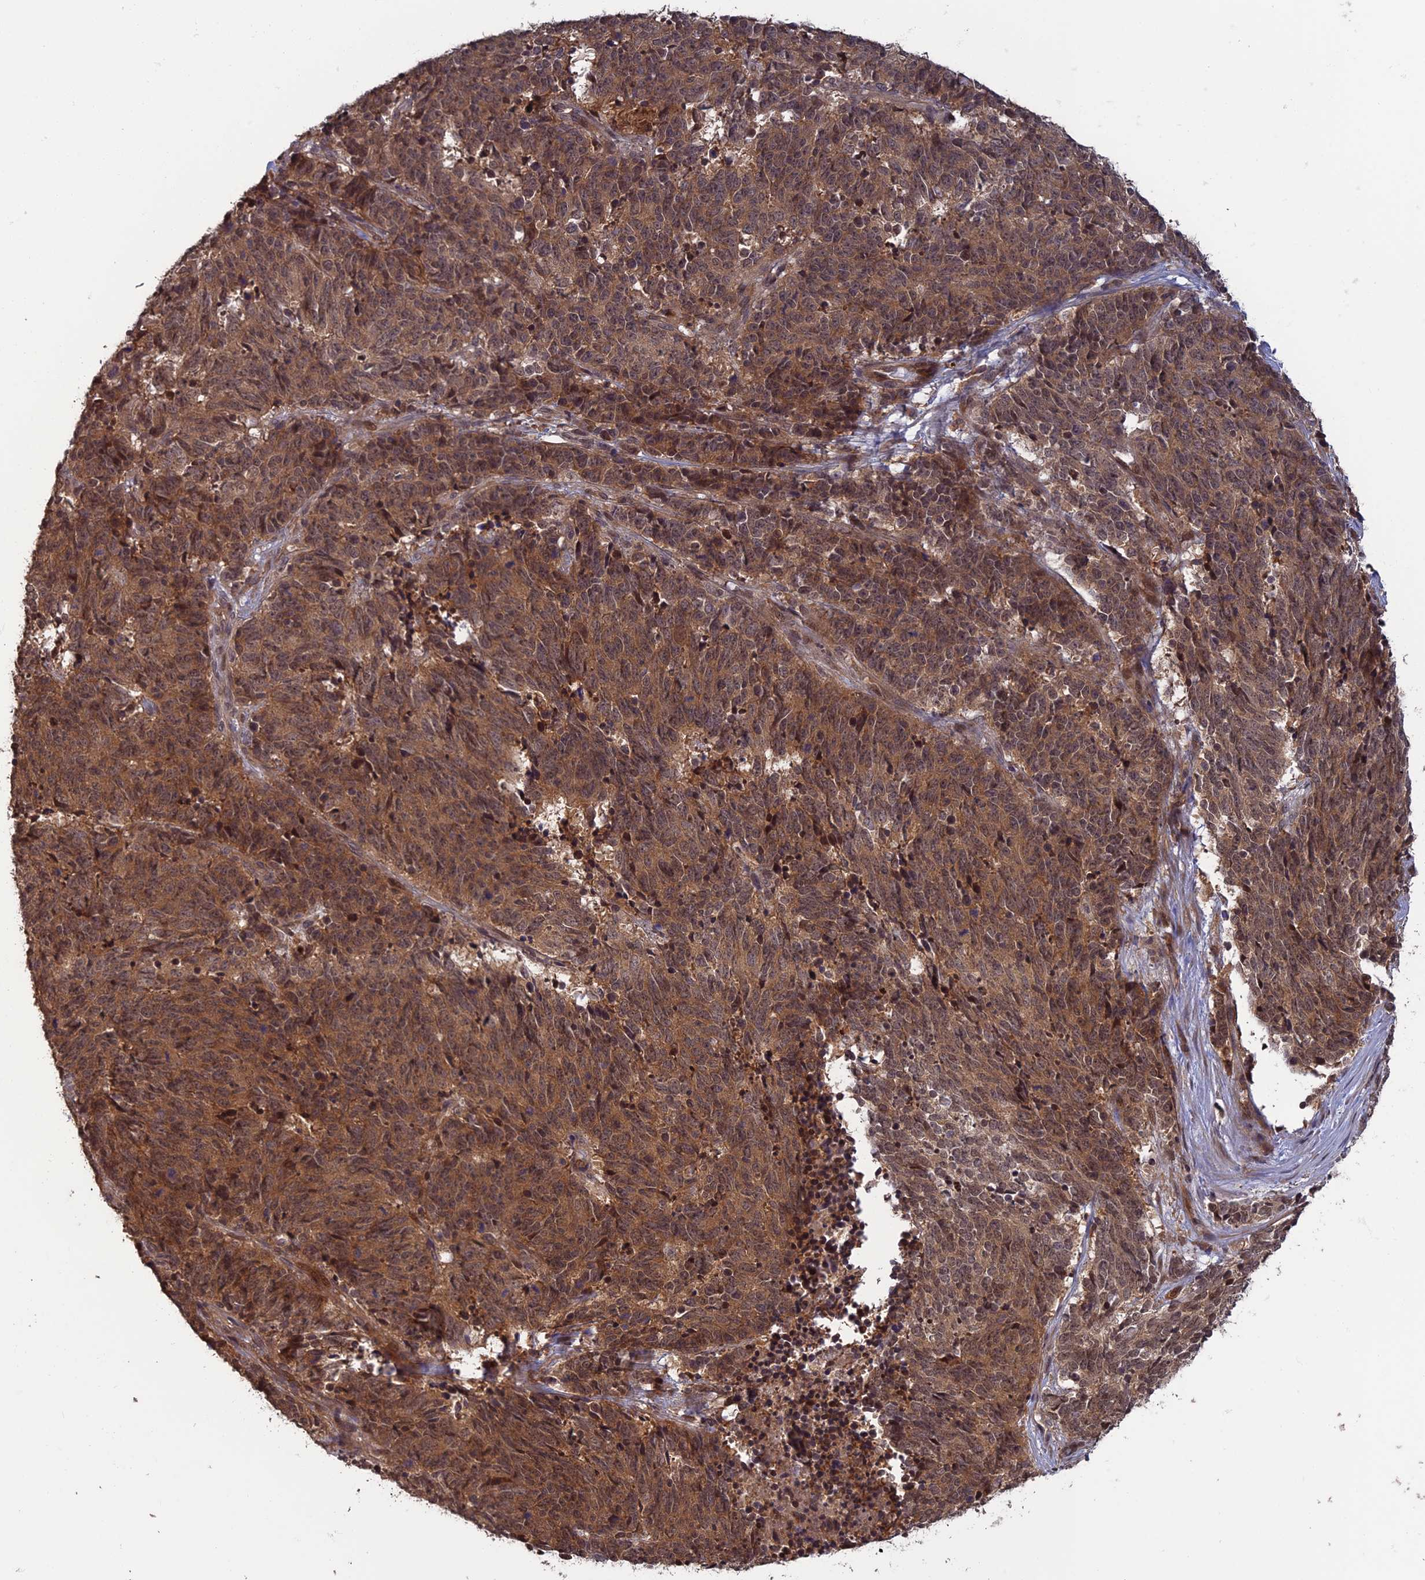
{"staining": {"intensity": "moderate", "quantity": ">75%", "location": "cytoplasmic/membranous"}, "tissue": "cervical cancer", "cell_type": "Tumor cells", "image_type": "cancer", "snomed": [{"axis": "morphology", "description": "Squamous cell carcinoma, NOS"}, {"axis": "topography", "description": "Cervix"}], "caption": "Cervical cancer (squamous cell carcinoma) stained with a protein marker displays moderate staining in tumor cells.", "gene": "LIN37", "patient": {"sex": "female", "age": 29}}